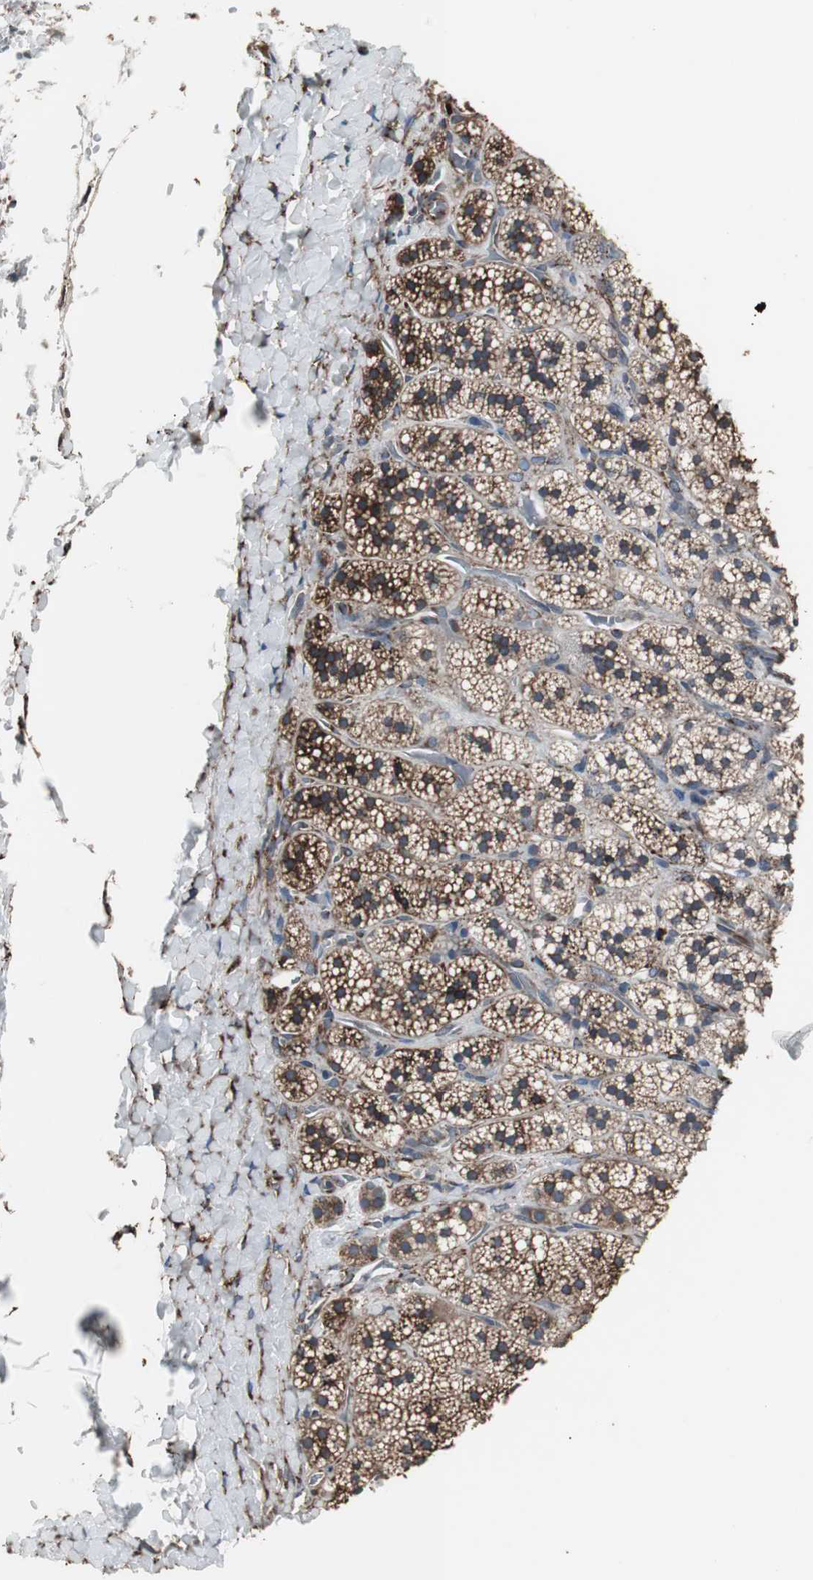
{"staining": {"intensity": "strong", "quantity": ">75%", "location": "cytoplasmic/membranous"}, "tissue": "adrenal gland", "cell_type": "Glandular cells", "image_type": "normal", "snomed": [{"axis": "morphology", "description": "Normal tissue, NOS"}, {"axis": "topography", "description": "Adrenal gland"}], "caption": "Immunohistochemical staining of benign human adrenal gland displays >75% levels of strong cytoplasmic/membranous protein positivity in about >75% of glandular cells.", "gene": "CALU", "patient": {"sex": "female", "age": 44}}